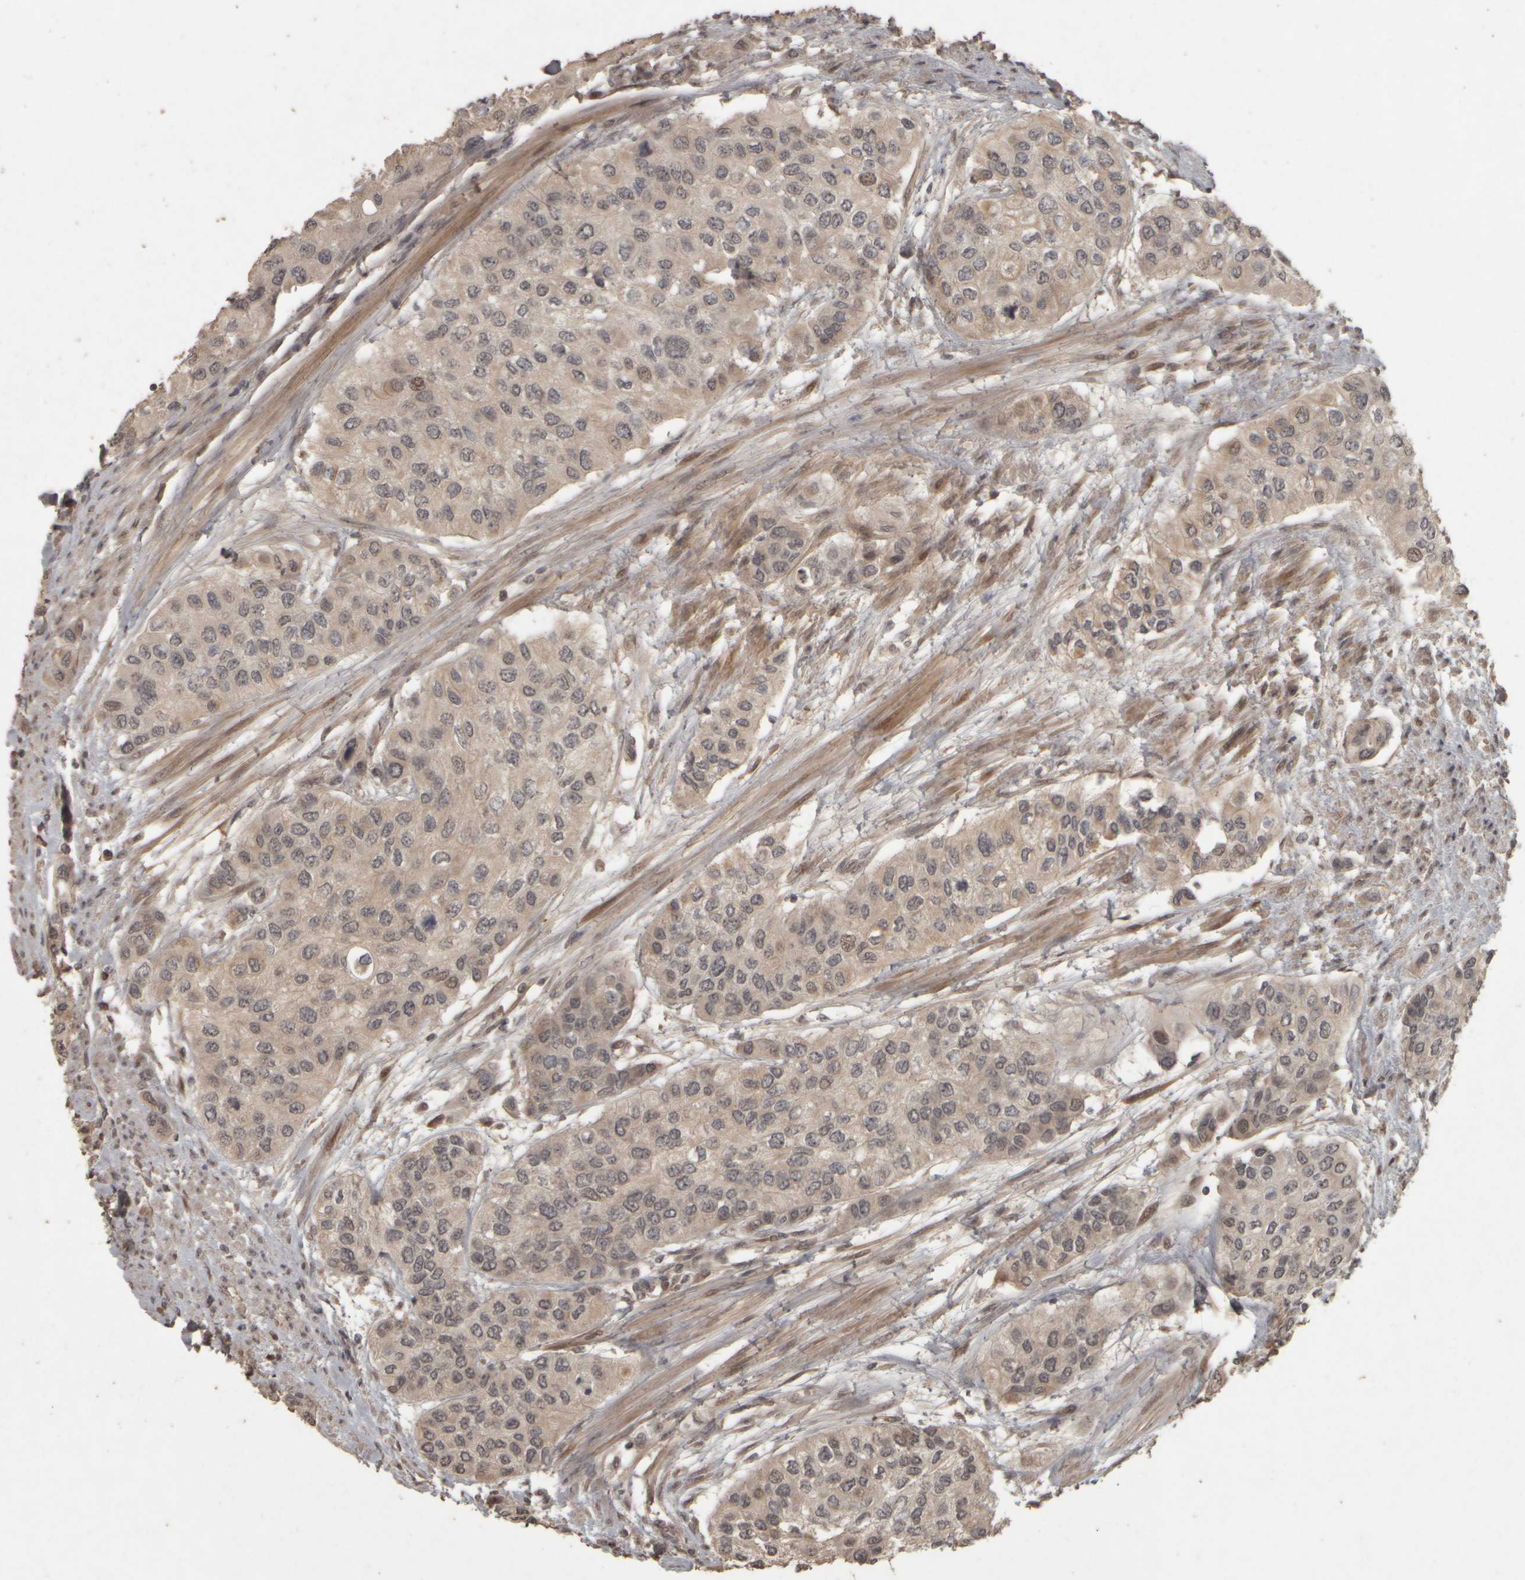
{"staining": {"intensity": "negative", "quantity": "none", "location": "none"}, "tissue": "urothelial cancer", "cell_type": "Tumor cells", "image_type": "cancer", "snomed": [{"axis": "morphology", "description": "Urothelial carcinoma, High grade"}, {"axis": "topography", "description": "Urinary bladder"}], "caption": "Tumor cells show no significant protein staining in urothelial carcinoma (high-grade). (Brightfield microscopy of DAB immunohistochemistry at high magnification).", "gene": "ACO1", "patient": {"sex": "female", "age": 56}}